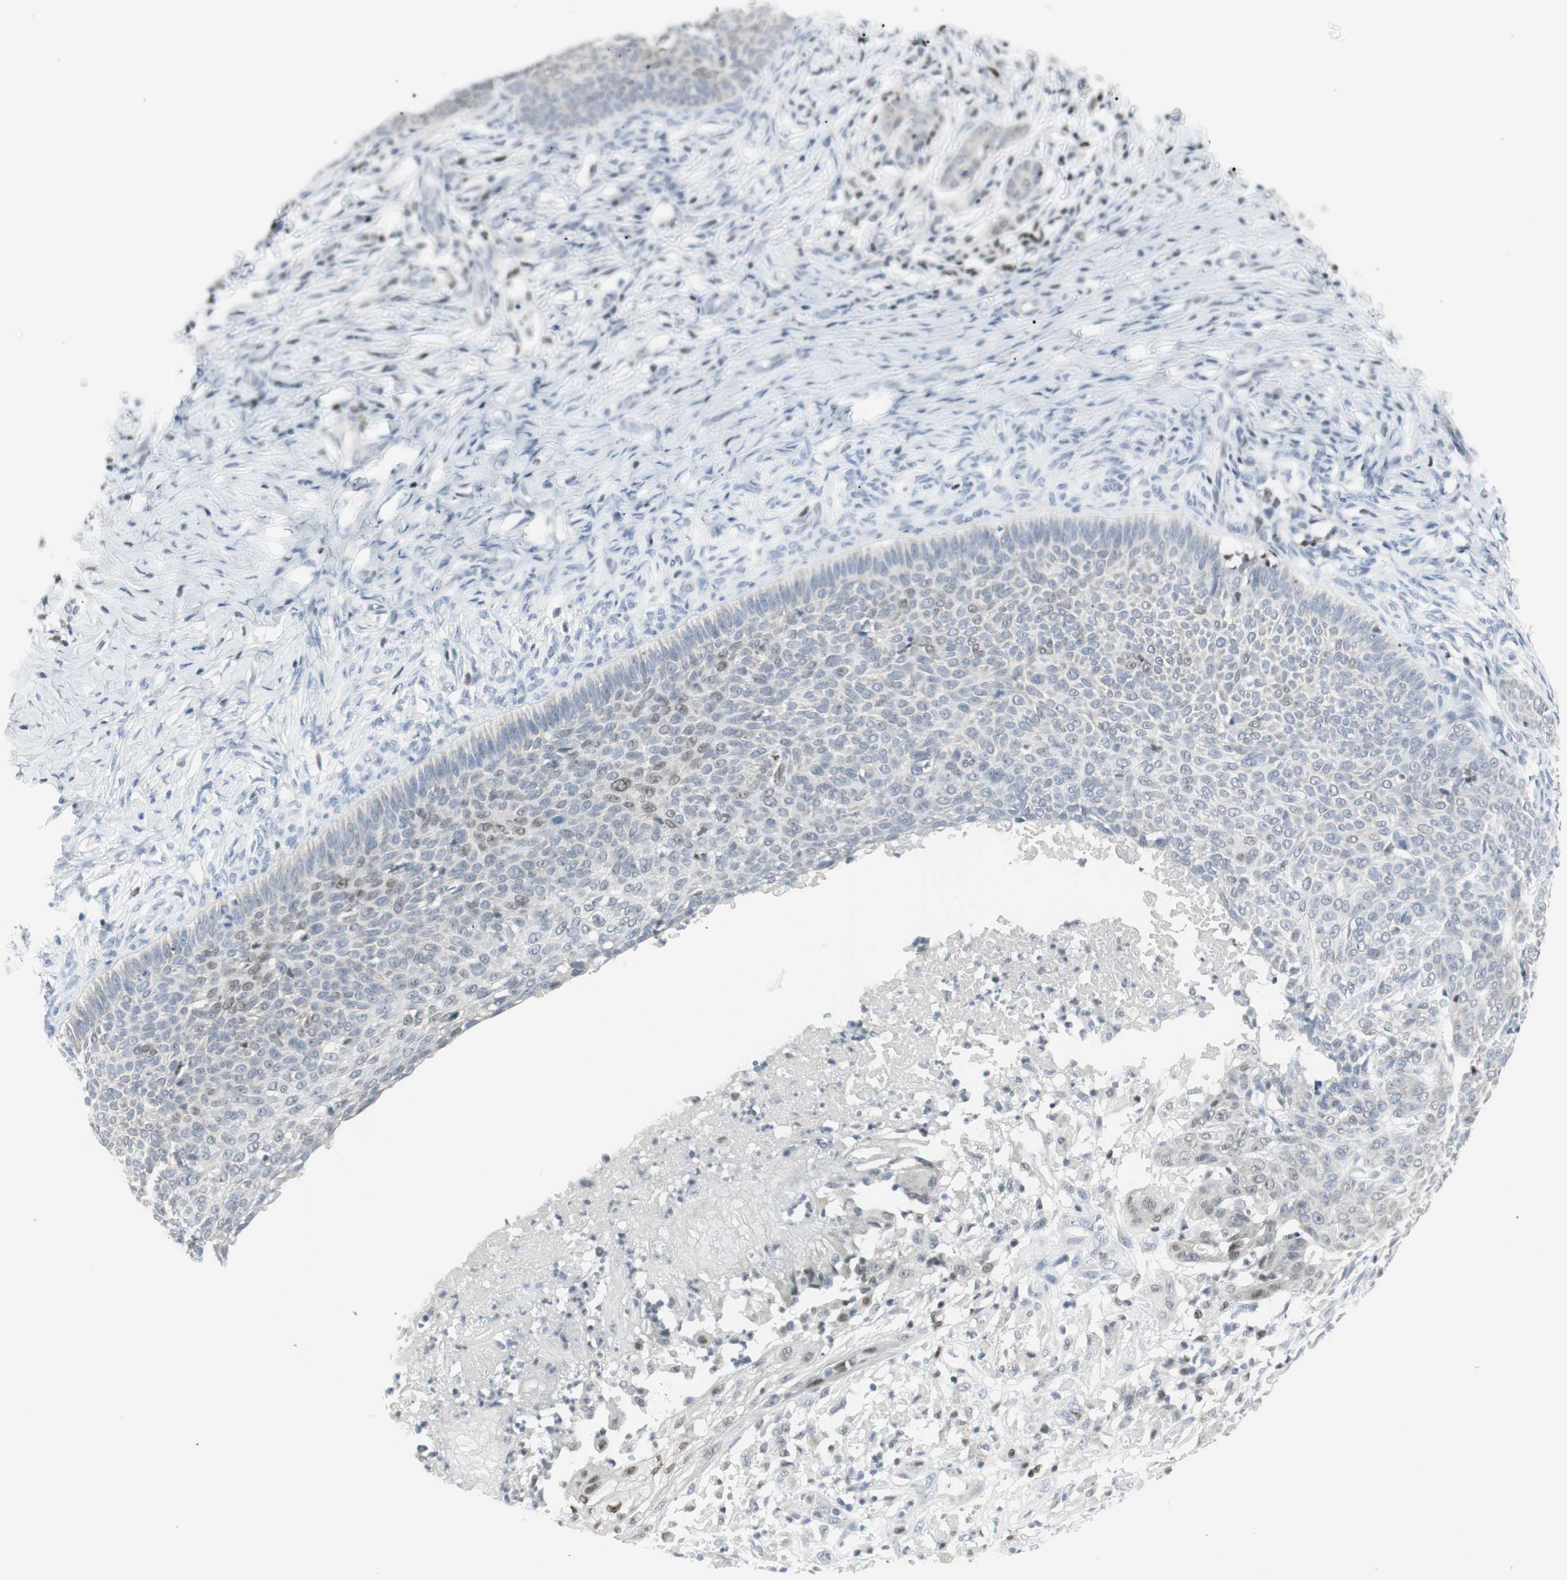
{"staining": {"intensity": "weak", "quantity": "<25%", "location": "nuclear"}, "tissue": "skin cancer", "cell_type": "Tumor cells", "image_type": "cancer", "snomed": [{"axis": "morphology", "description": "Normal tissue, NOS"}, {"axis": "morphology", "description": "Basal cell carcinoma"}, {"axis": "topography", "description": "Skin"}], "caption": "Immunohistochemistry (IHC) image of neoplastic tissue: human skin cancer stained with DAB (3,3'-diaminobenzidine) demonstrates no significant protein staining in tumor cells.", "gene": "ZBTB7B", "patient": {"sex": "male", "age": 87}}